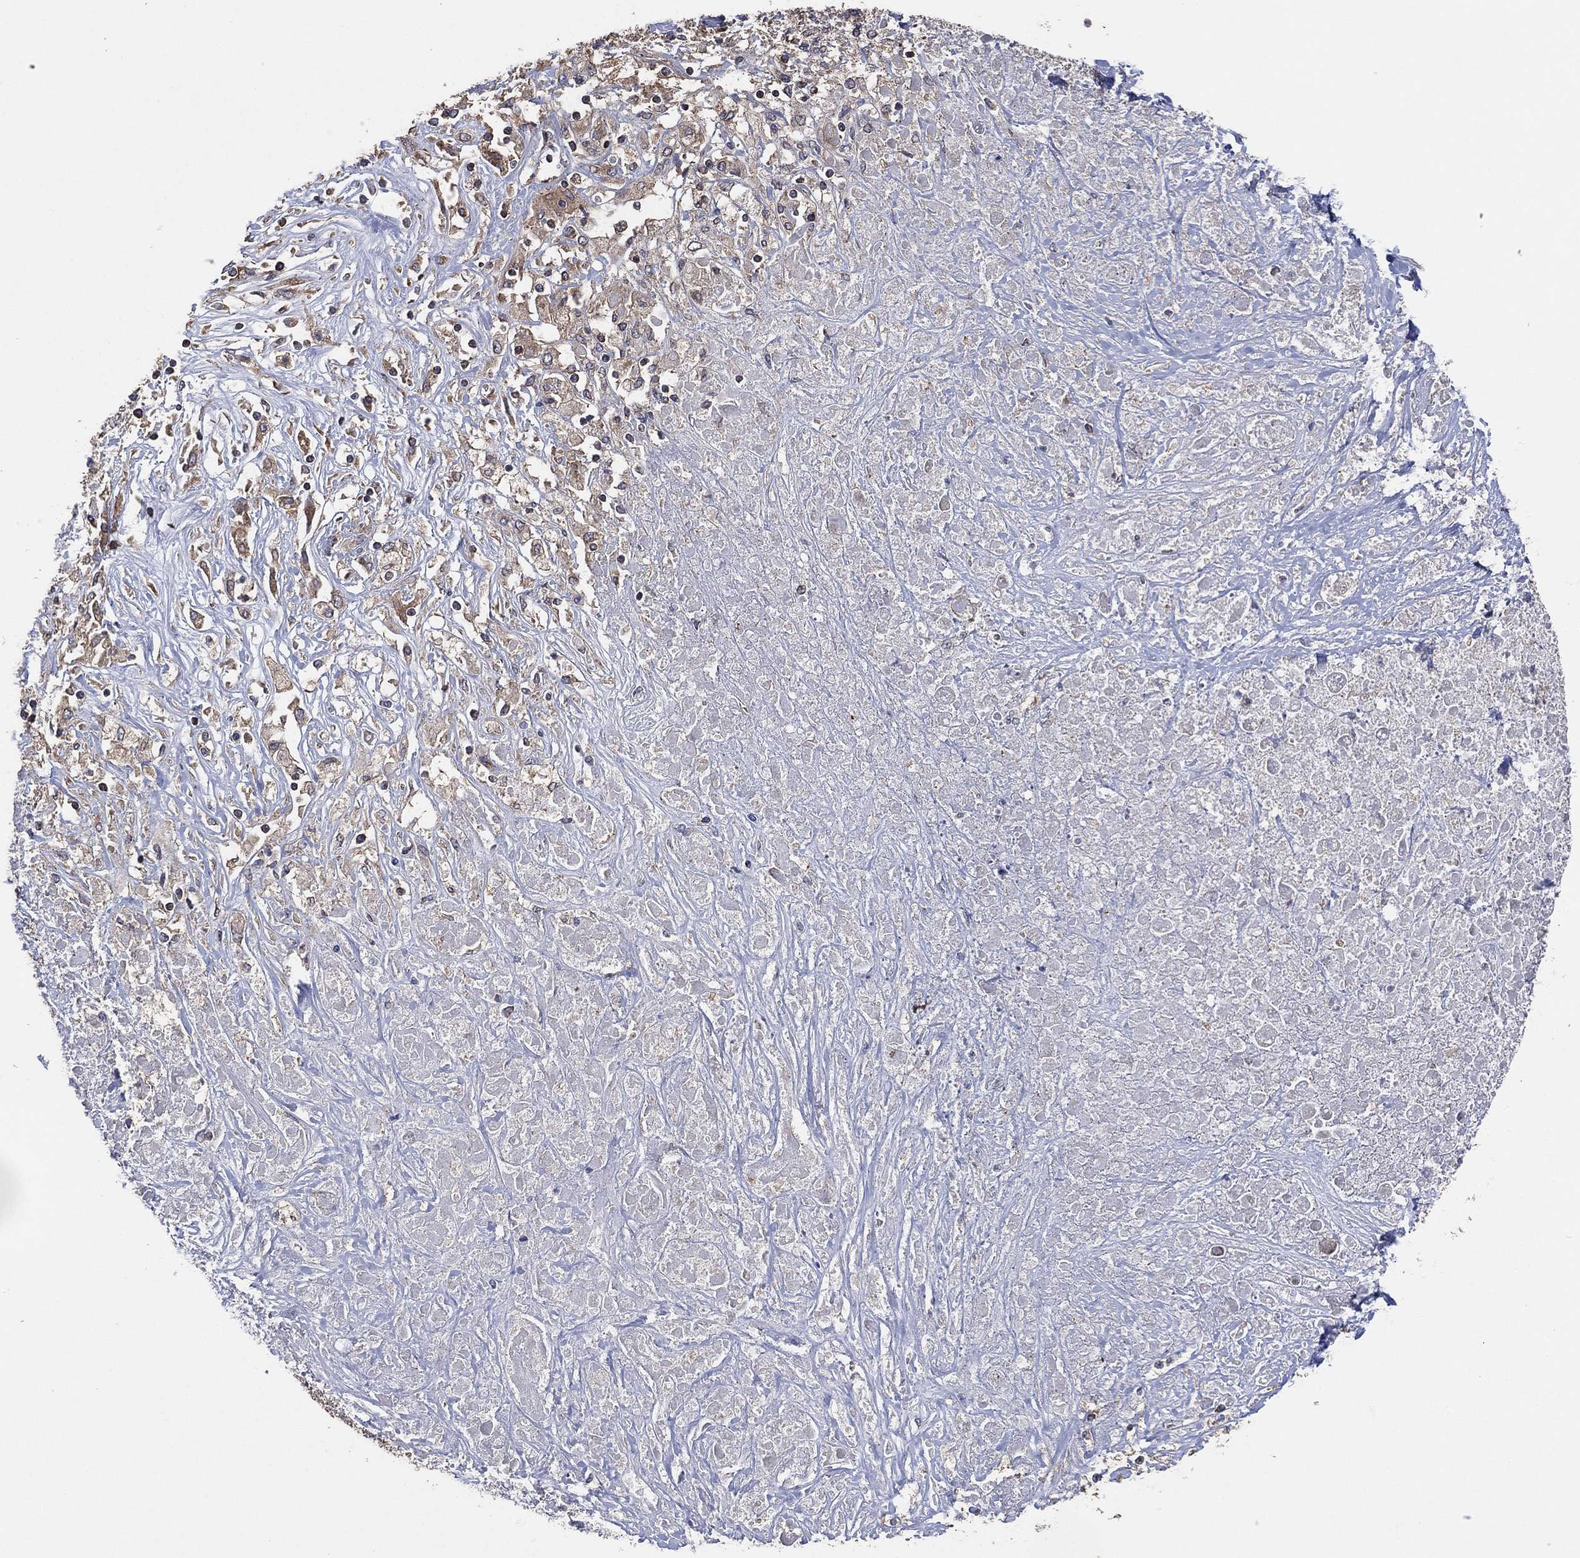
{"staining": {"intensity": "moderate", "quantity": "25%-75%", "location": "cytoplasmic/membranous"}, "tissue": "liver cancer", "cell_type": "Tumor cells", "image_type": "cancer", "snomed": [{"axis": "morphology", "description": "Adenocarcinoma, NOS"}, {"axis": "morphology", "description": "Cholangiocarcinoma"}, {"axis": "topography", "description": "Liver"}], "caption": "Brown immunohistochemical staining in human liver cancer (cholangiocarcinoma) reveals moderate cytoplasmic/membranous expression in about 25%-75% of tumor cells. Nuclei are stained in blue.", "gene": "LIMD1", "patient": {"sex": "male", "age": 64}}